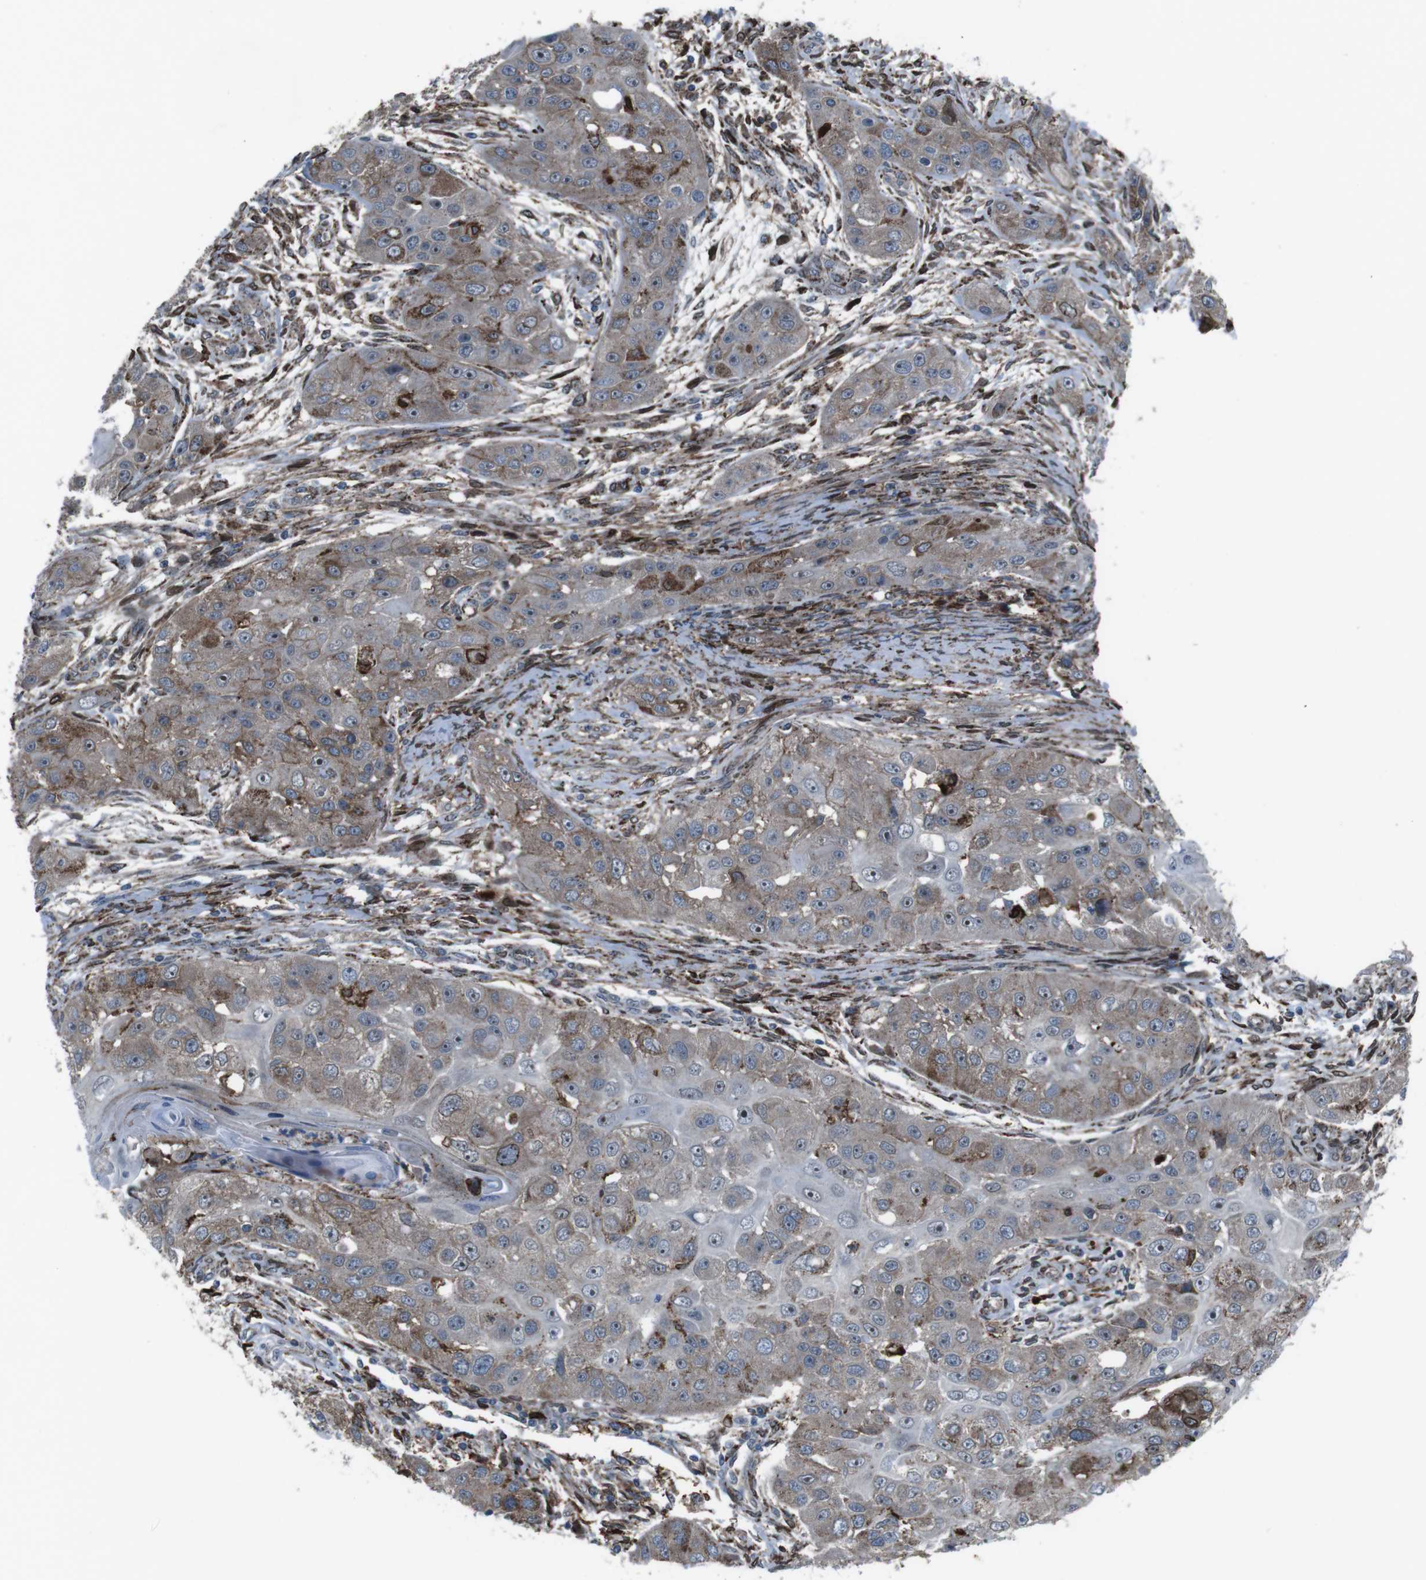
{"staining": {"intensity": "moderate", "quantity": "25%-75%", "location": "cytoplasmic/membranous"}, "tissue": "head and neck cancer", "cell_type": "Tumor cells", "image_type": "cancer", "snomed": [{"axis": "morphology", "description": "Normal tissue, NOS"}, {"axis": "morphology", "description": "Squamous cell carcinoma, NOS"}, {"axis": "topography", "description": "Skeletal muscle"}, {"axis": "topography", "description": "Head-Neck"}], "caption": "Head and neck squamous cell carcinoma stained with immunohistochemistry reveals moderate cytoplasmic/membranous expression in about 25%-75% of tumor cells. (brown staining indicates protein expression, while blue staining denotes nuclei).", "gene": "GDF10", "patient": {"sex": "male", "age": 51}}